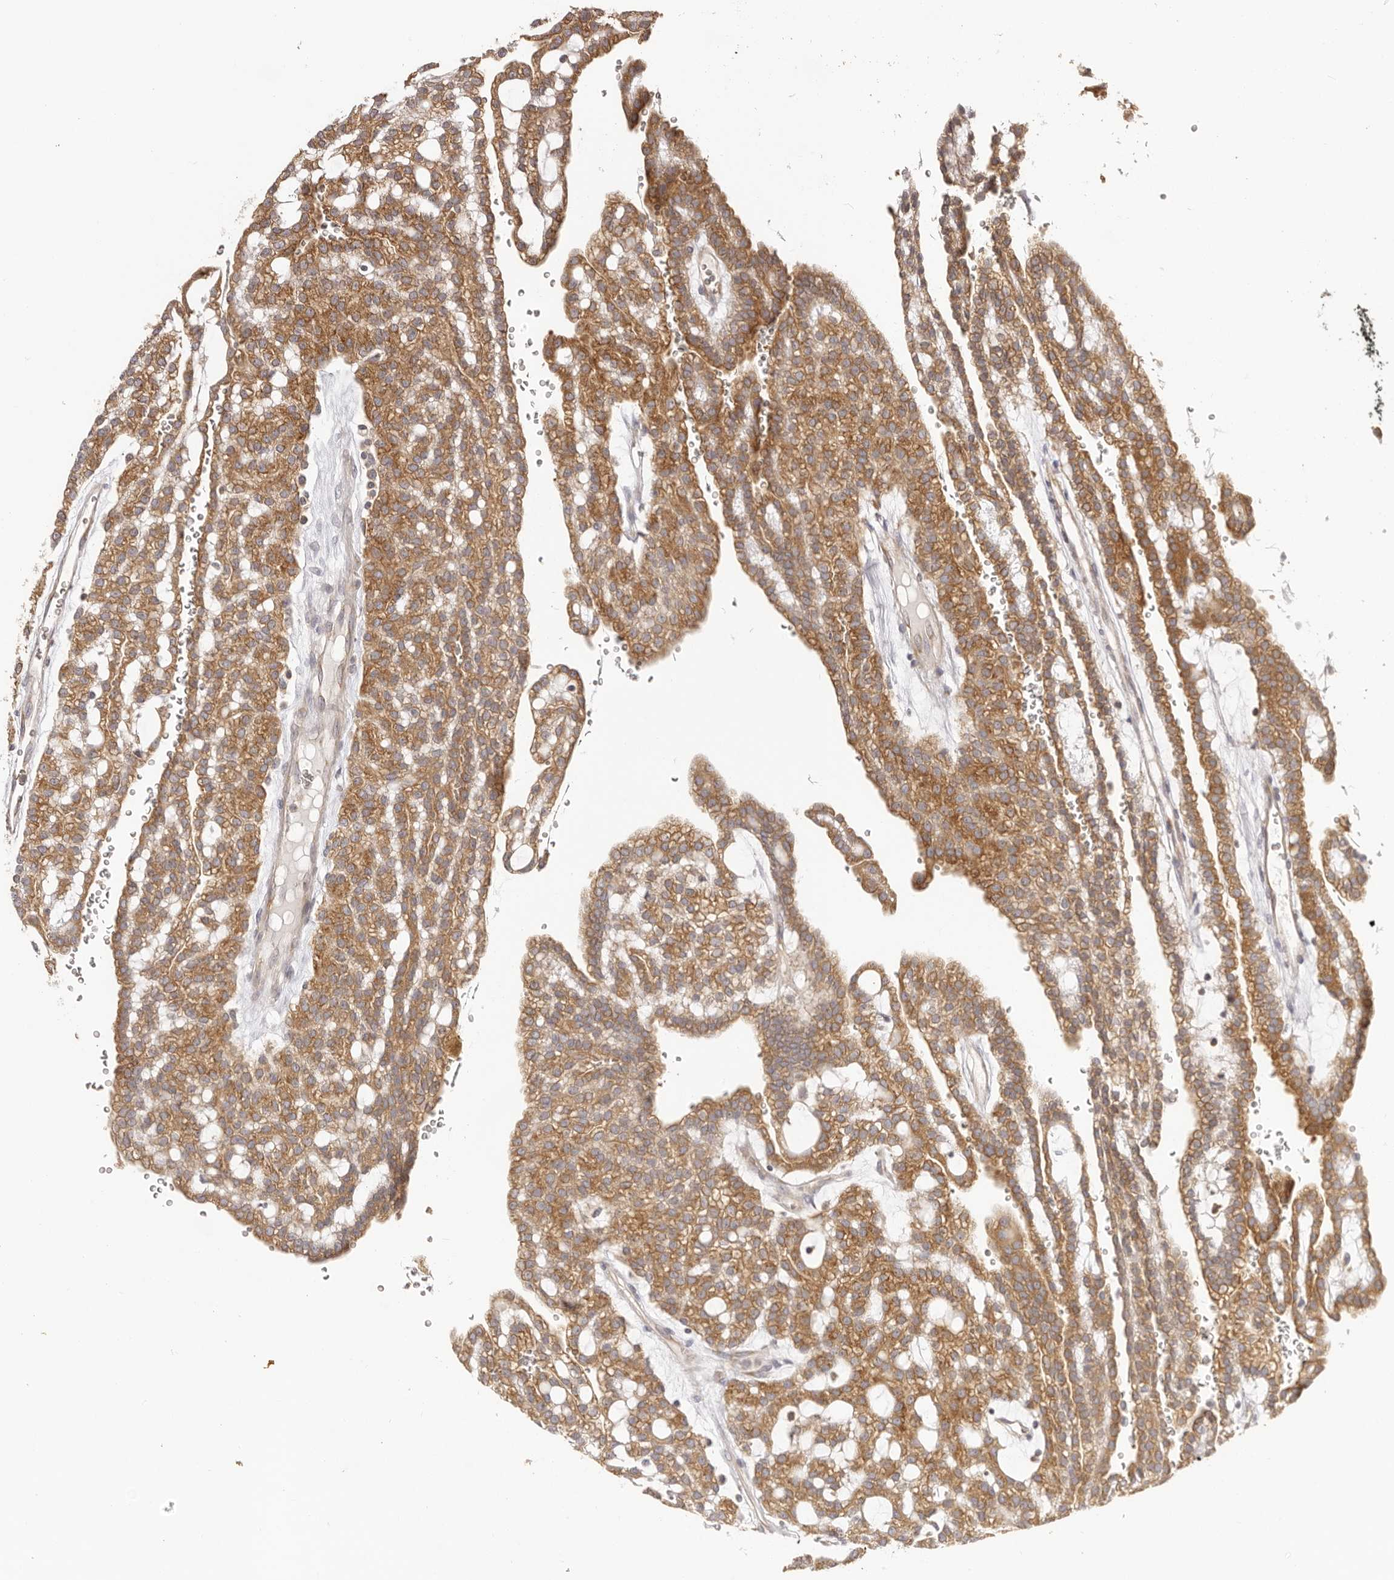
{"staining": {"intensity": "moderate", "quantity": ">75%", "location": "cytoplasmic/membranous"}, "tissue": "renal cancer", "cell_type": "Tumor cells", "image_type": "cancer", "snomed": [{"axis": "morphology", "description": "Adenocarcinoma, NOS"}, {"axis": "topography", "description": "Kidney"}], "caption": "High-power microscopy captured an immunohistochemistry (IHC) histopathology image of adenocarcinoma (renal), revealing moderate cytoplasmic/membranous expression in about >75% of tumor cells.", "gene": "EEF1E1", "patient": {"sex": "male", "age": 63}}